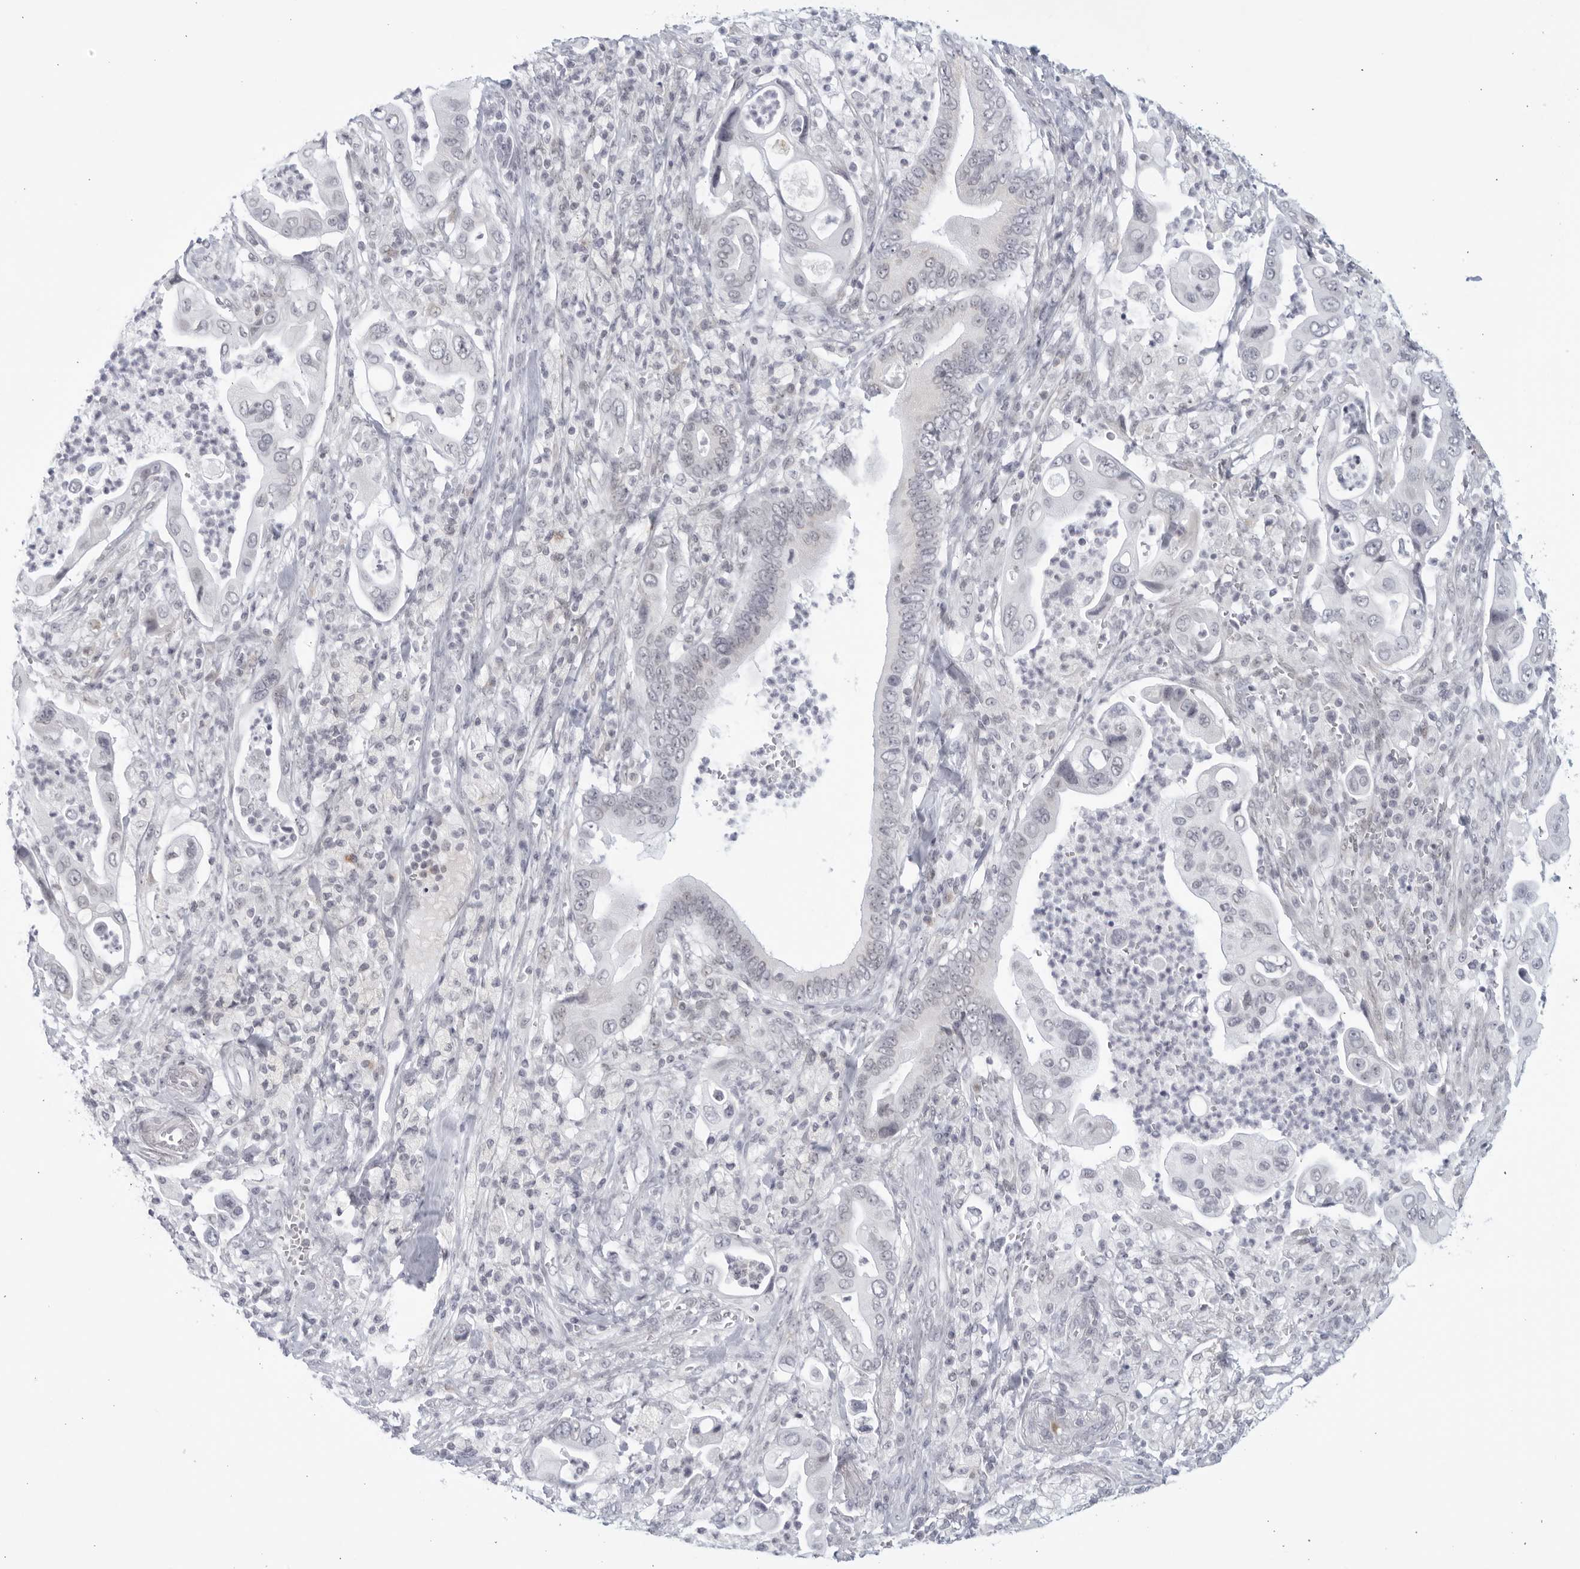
{"staining": {"intensity": "negative", "quantity": "none", "location": "none"}, "tissue": "pancreatic cancer", "cell_type": "Tumor cells", "image_type": "cancer", "snomed": [{"axis": "morphology", "description": "Adenocarcinoma, NOS"}, {"axis": "topography", "description": "Pancreas"}], "caption": "Pancreatic cancer was stained to show a protein in brown. There is no significant staining in tumor cells.", "gene": "WDTC1", "patient": {"sex": "male", "age": 78}}